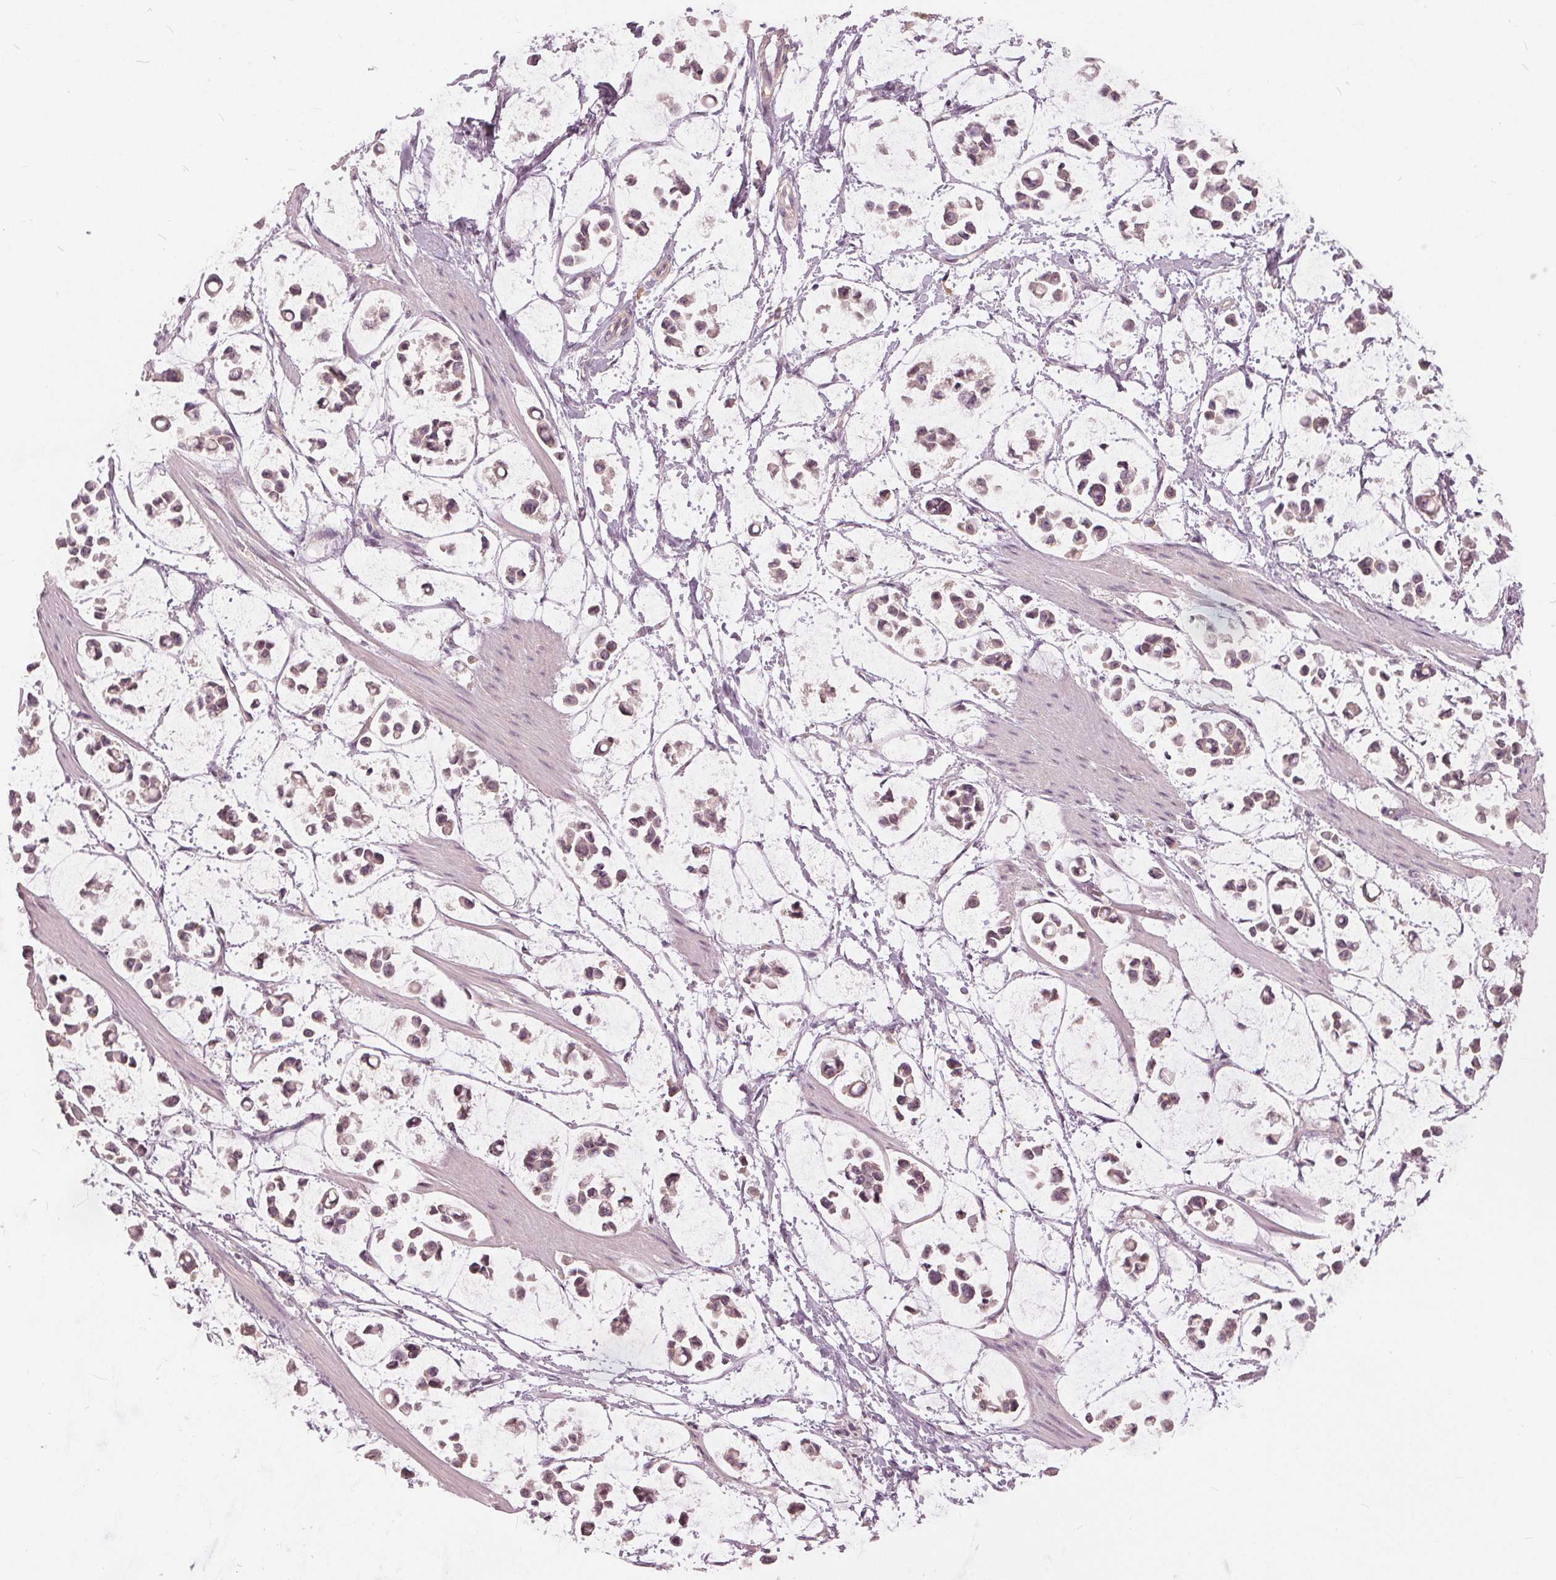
{"staining": {"intensity": "negative", "quantity": "none", "location": "none"}, "tissue": "stomach cancer", "cell_type": "Tumor cells", "image_type": "cancer", "snomed": [{"axis": "morphology", "description": "Adenocarcinoma, NOS"}, {"axis": "topography", "description": "Stomach"}], "caption": "Tumor cells are negative for protein expression in human stomach cancer (adenocarcinoma).", "gene": "KLK13", "patient": {"sex": "male", "age": 82}}